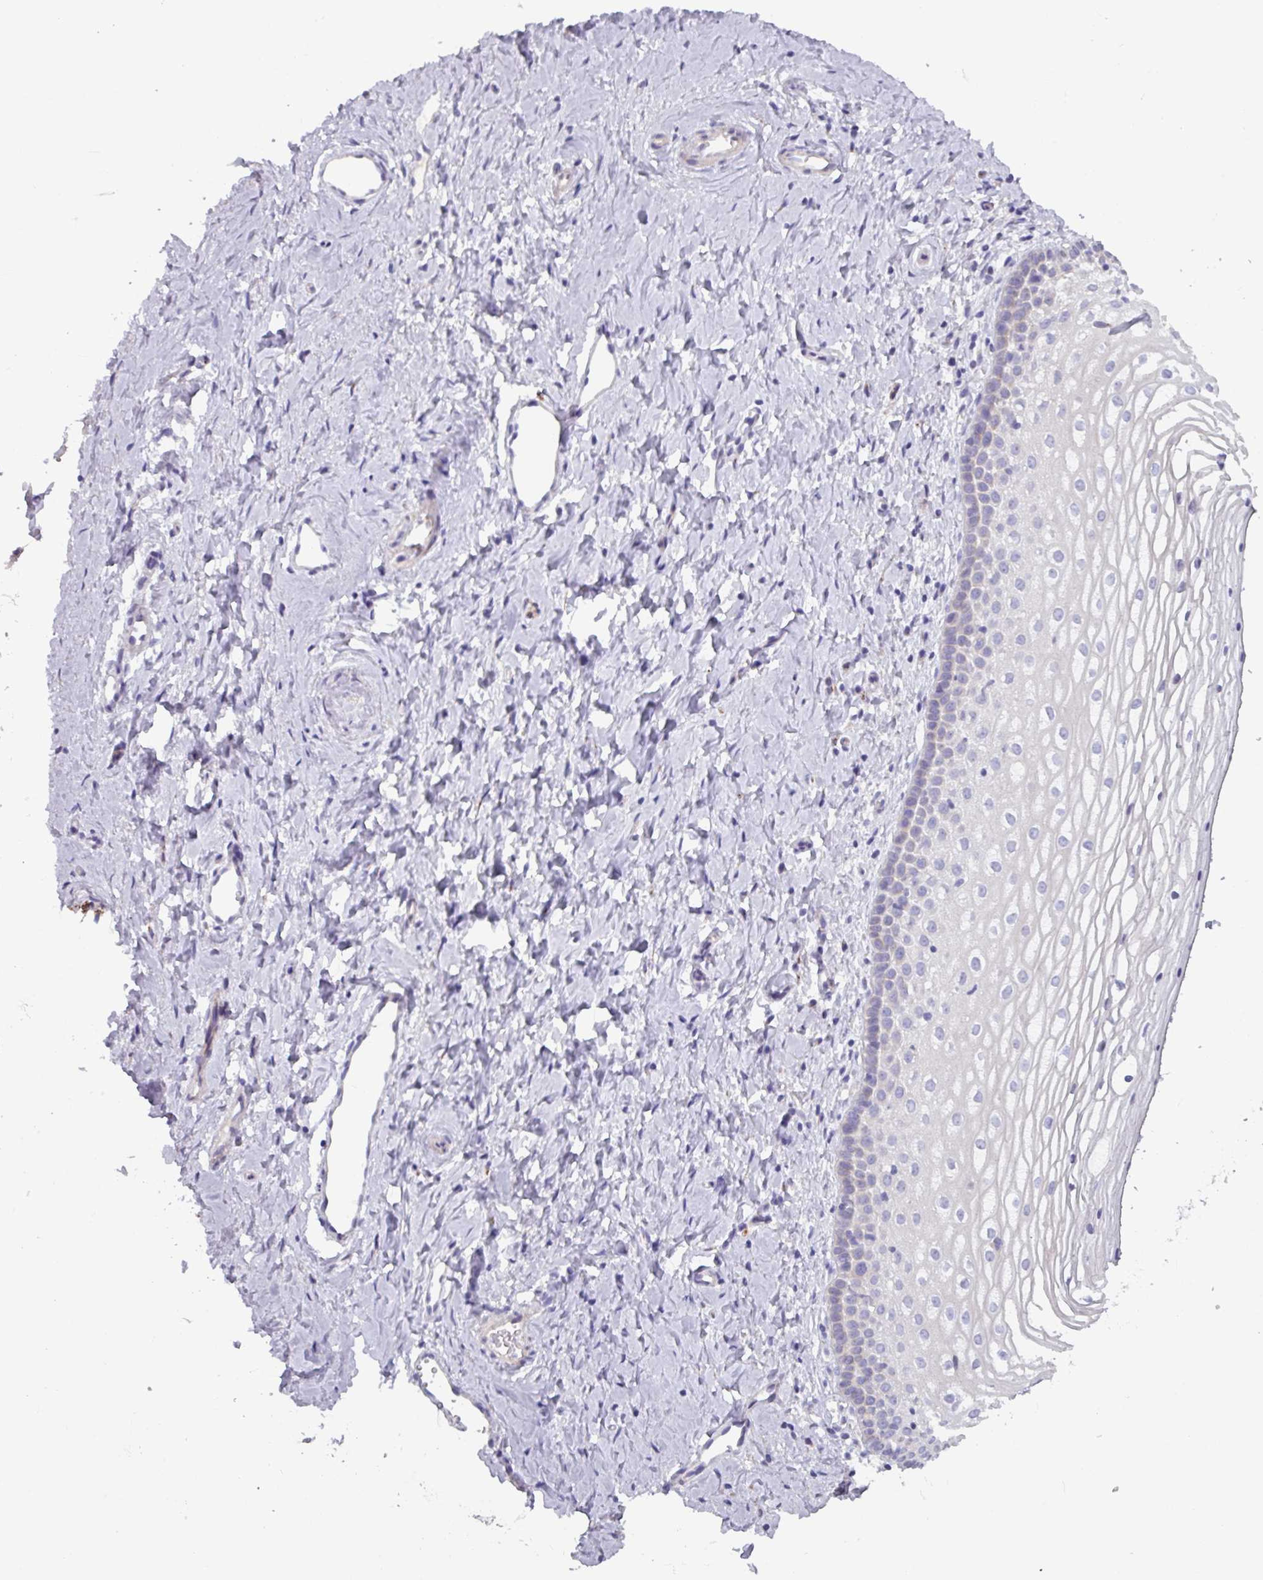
{"staining": {"intensity": "weak", "quantity": "<25%", "location": "cytoplasmic/membranous"}, "tissue": "vagina", "cell_type": "Squamous epithelial cells", "image_type": "normal", "snomed": [{"axis": "morphology", "description": "Normal tissue, NOS"}, {"axis": "topography", "description": "Vagina"}], "caption": "An image of vagina stained for a protein demonstrates no brown staining in squamous epithelial cells. (Brightfield microscopy of DAB (3,3'-diaminobenzidine) immunohistochemistry at high magnification).", "gene": "ADGRE1", "patient": {"sex": "female", "age": 56}}